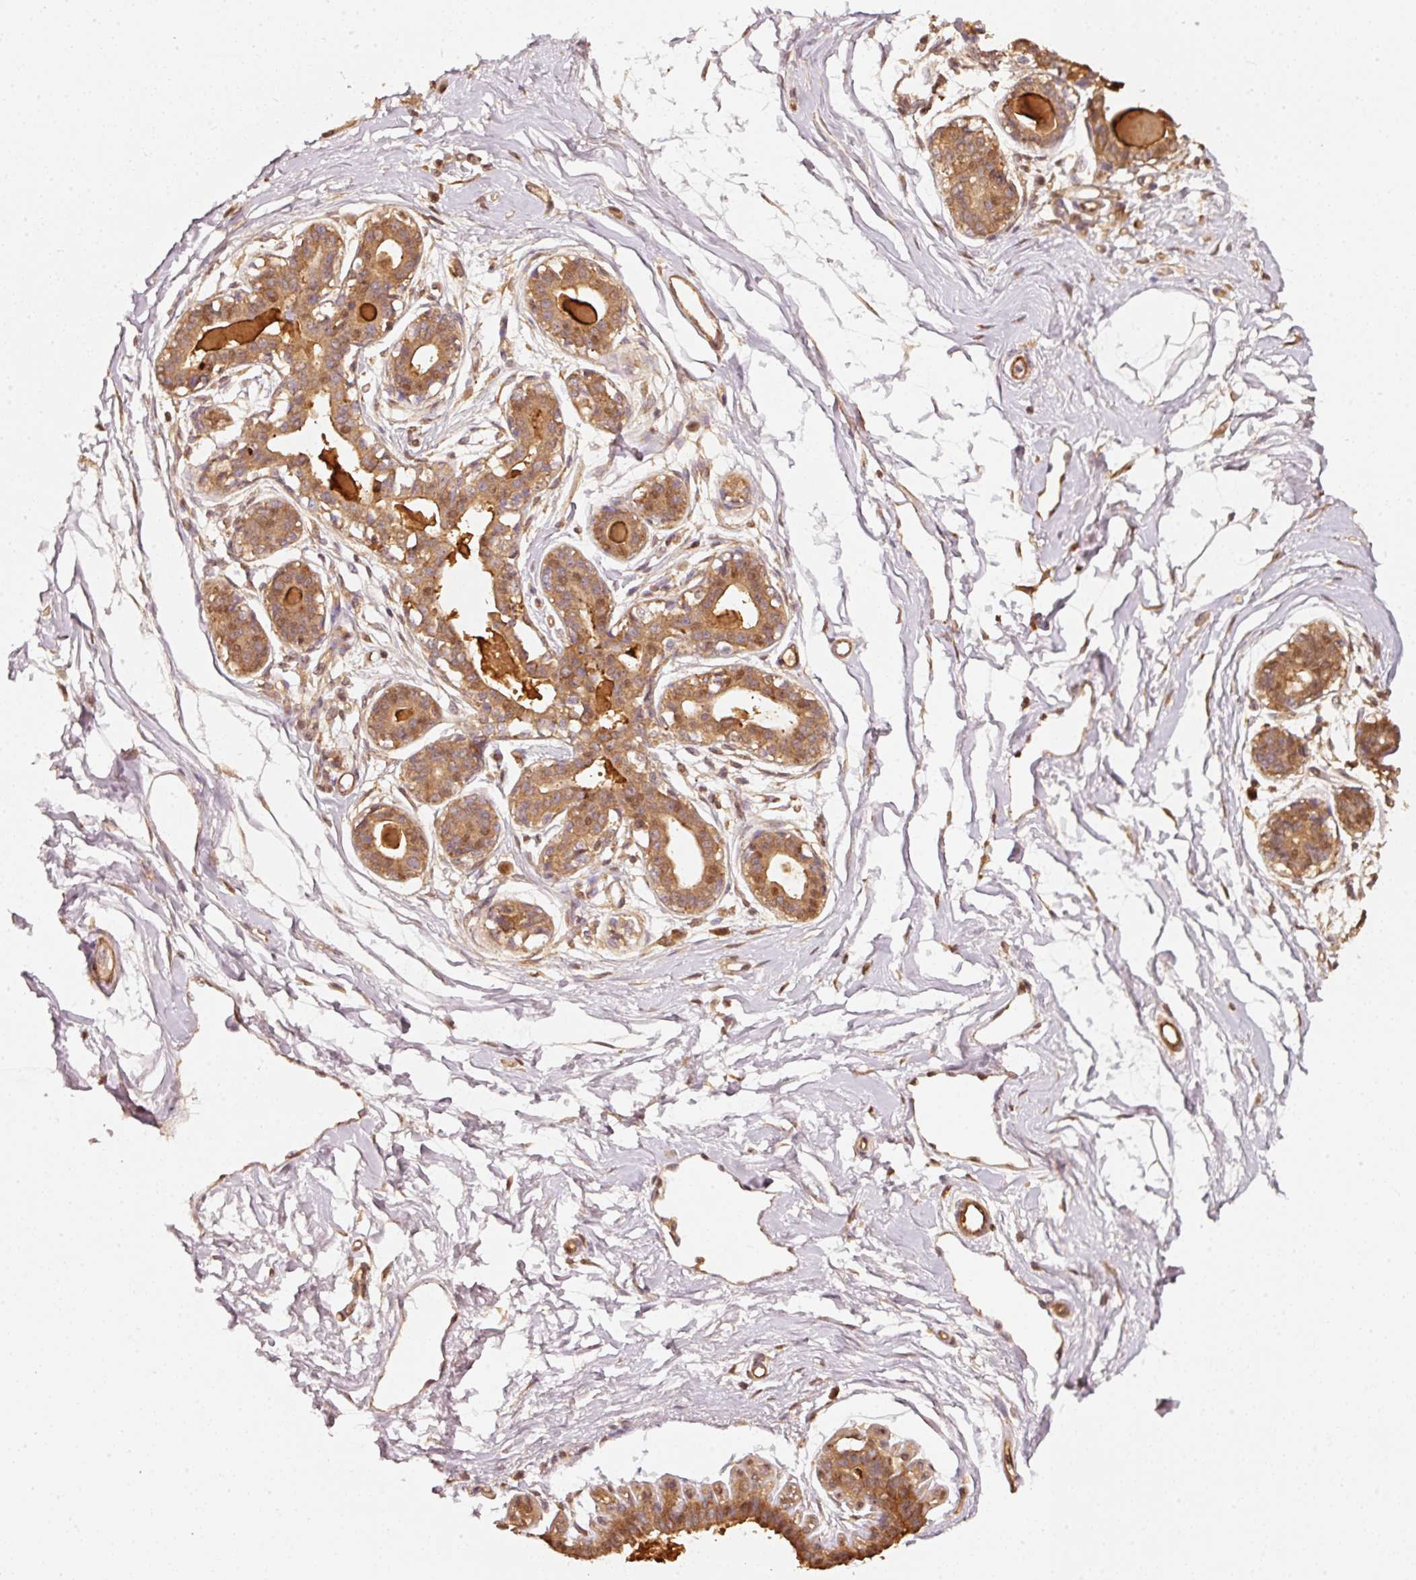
{"staining": {"intensity": "negative", "quantity": "none", "location": "none"}, "tissue": "breast", "cell_type": "Adipocytes", "image_type": "normal", "snomed": [{"axis": "morphology", "description": "Normal tissue, NOS"}, {"axis": "topography", "description": "Breast"}], "caption": "Protein analysis of normal breast exhibits no significant expression in adipocytes.", "gene": "STAU1", "patient": {"sex": "female", "age": 45}}